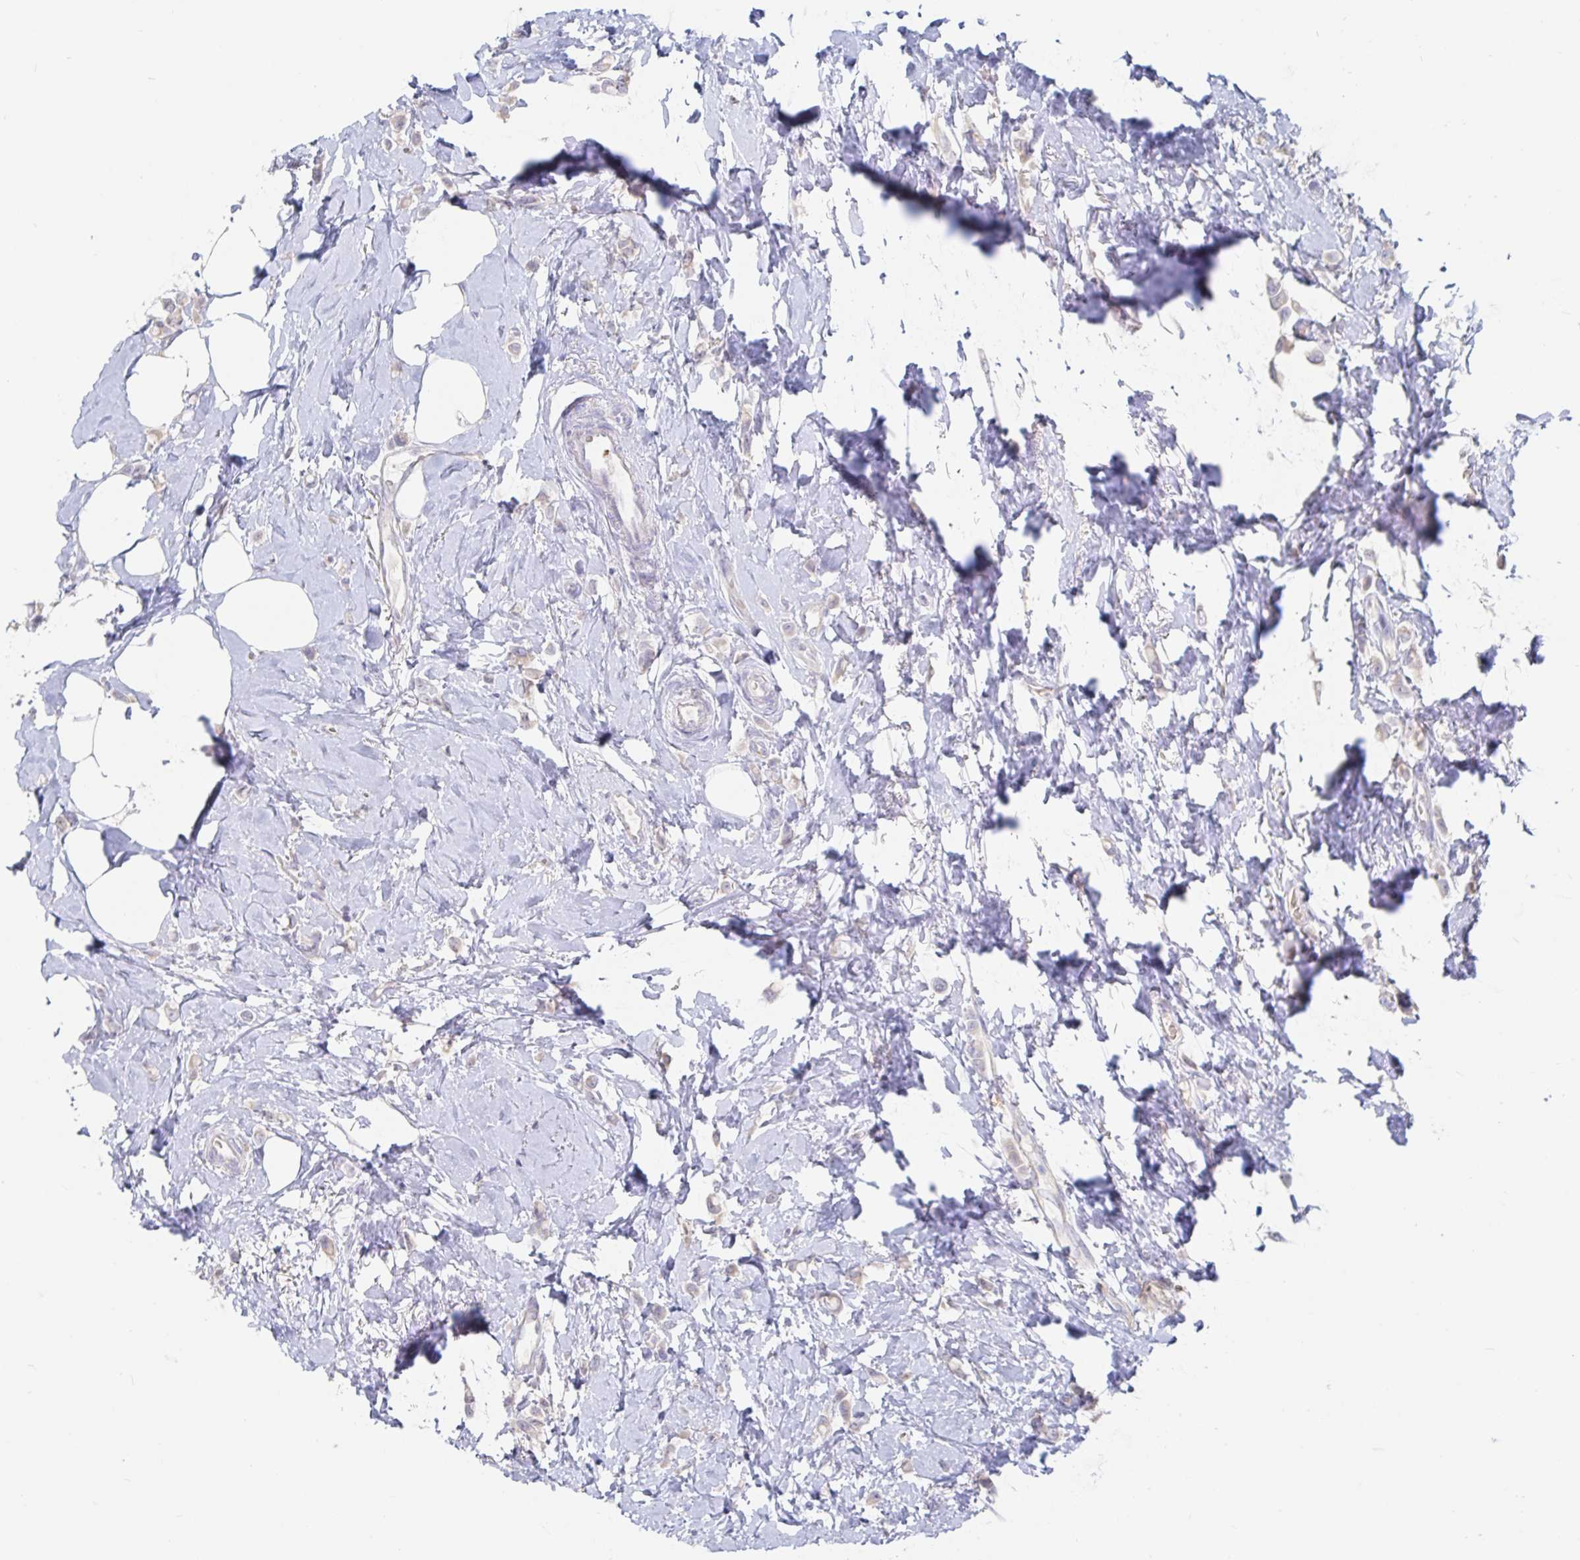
{"staining": {"intensity": "negative", "quantity": "none", "location": "none"}, "tissue": "breast cancer", "cell_type": "Tumor cells", "image_type": "cancer", "snomed": [{"axis": "morphology", "description": "Lobular carcinoma"}, {"axis": "topography", "description": "Breast"}], "caption": "A histopathology image of human breast lobular carcinoma is negative for staining in tumor cells. The staining was performed using DAB to visualize the protein expression in brown, while the nuclei were stained in blue with hematoxylin (Magnification: 20x).", "gene": "SPPL3", "patient": {"sex": "female", "age": 66}}